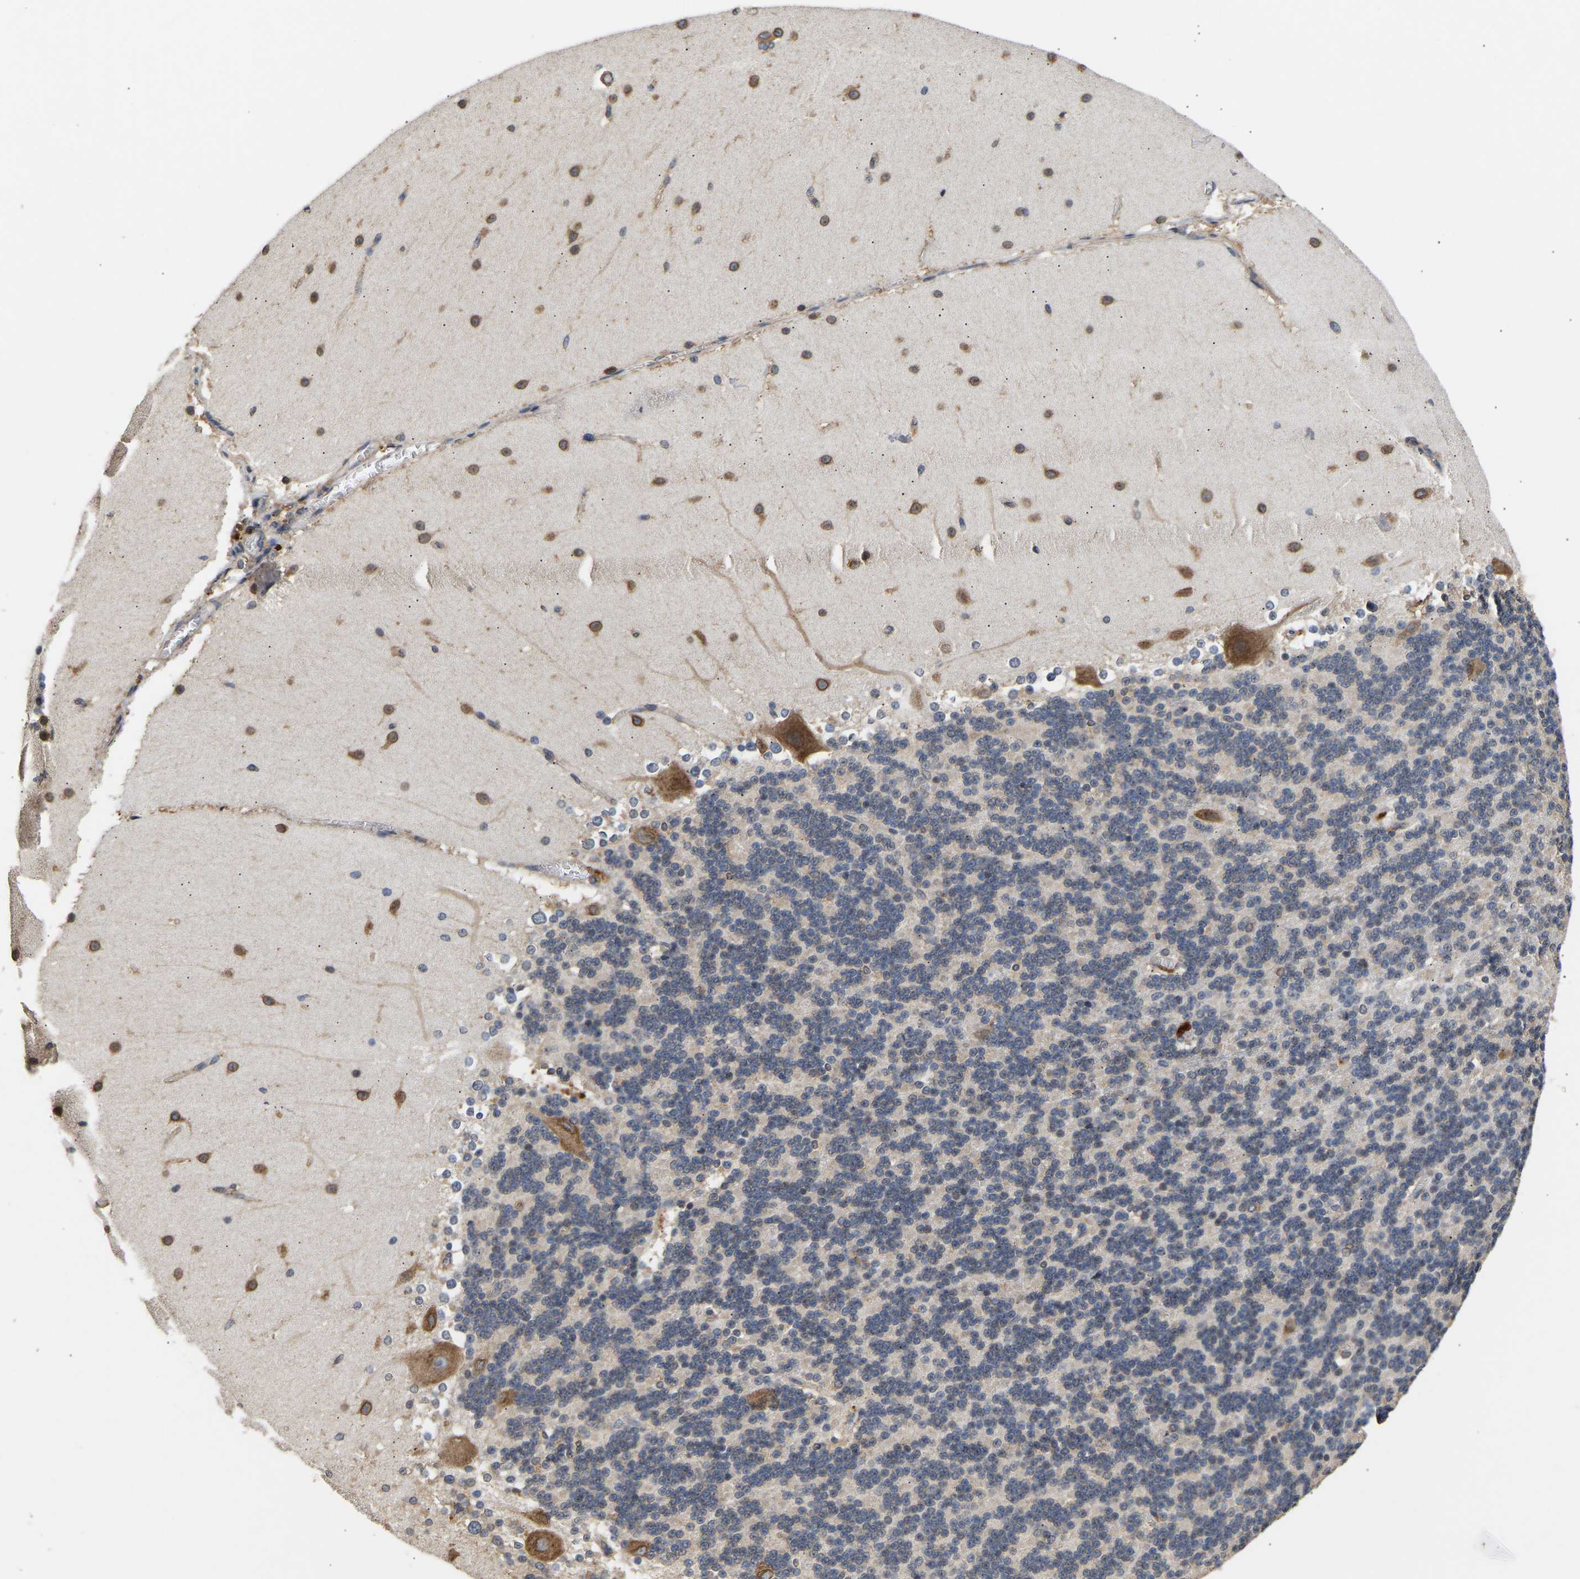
{"staining": {"intensity": "weak", "quantity": "<25%", "location": "cytoplasmic/membranous"}, "tissue": "cerebellum", "cell_type": "Cells in granular layer", "image_type": "normal", "snomed": [{"axis": "morphology", "description": "Normal tissue, NOS"}, {"axis": "topography", "description": "Cerebellum"}], "caption": "Cells in granular layer show no significant protein expression in normal cerebellum.", "gene": "AIMP2", "patient": {"sex": "female", "age": 19}}